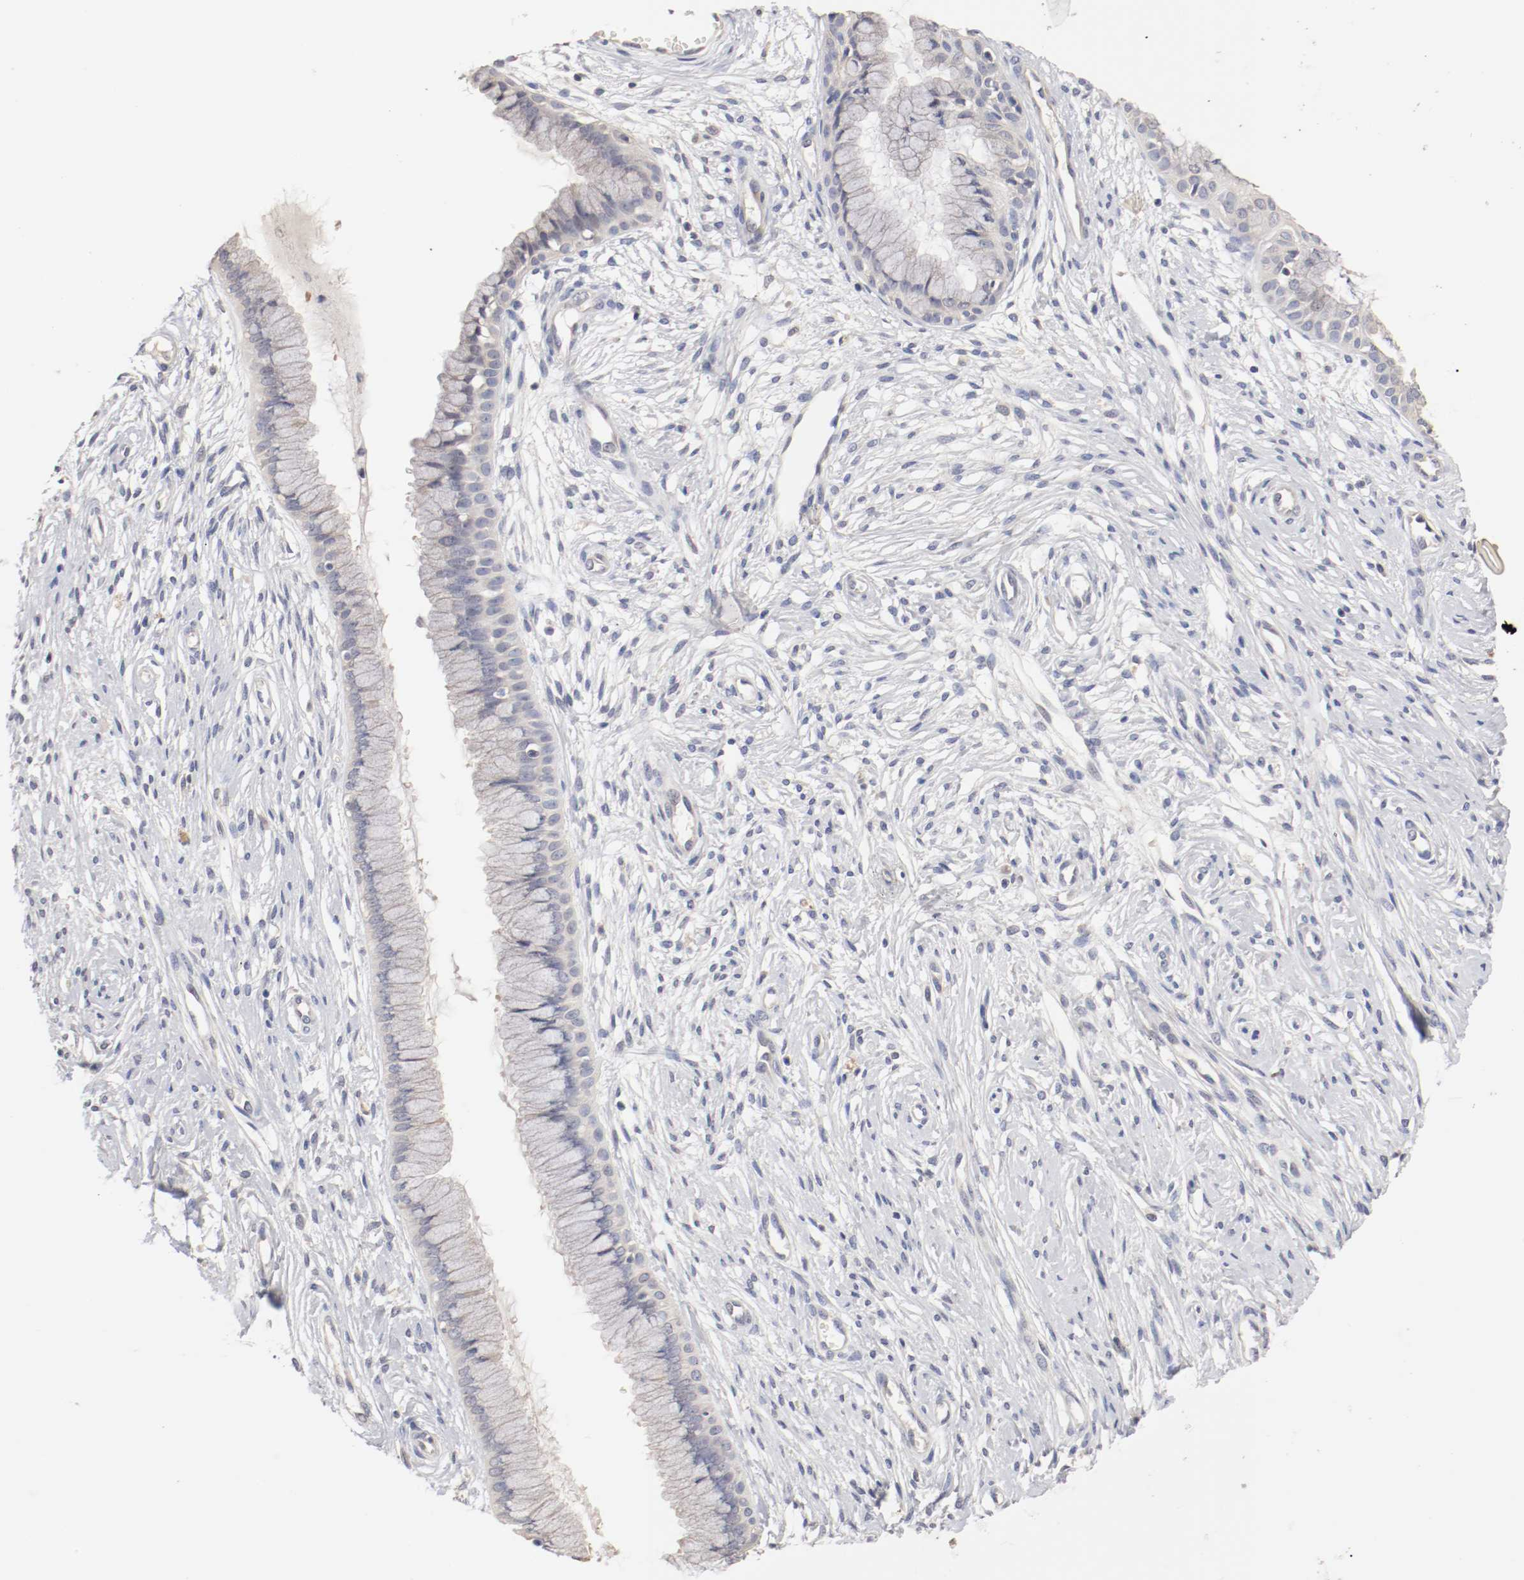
{"staining": {"intensity": "negative", "quantity": "none", "location": "none"}, "tissue": "cervix", "cell_type": "Glandular cells", "image_type": "normal", "snomed": [{"axis": "morphology", "description": "Normal tissue, NOS"}, {"axis": "topography", "description": "Cervix"}], "caption": "High power microscopy photomicrograph of an IHC micrograph of benign cervix, revealing no significant expression in glandular cells.", "gene": "CEBPE", "patient": {"sex": "female", "age": 39}}